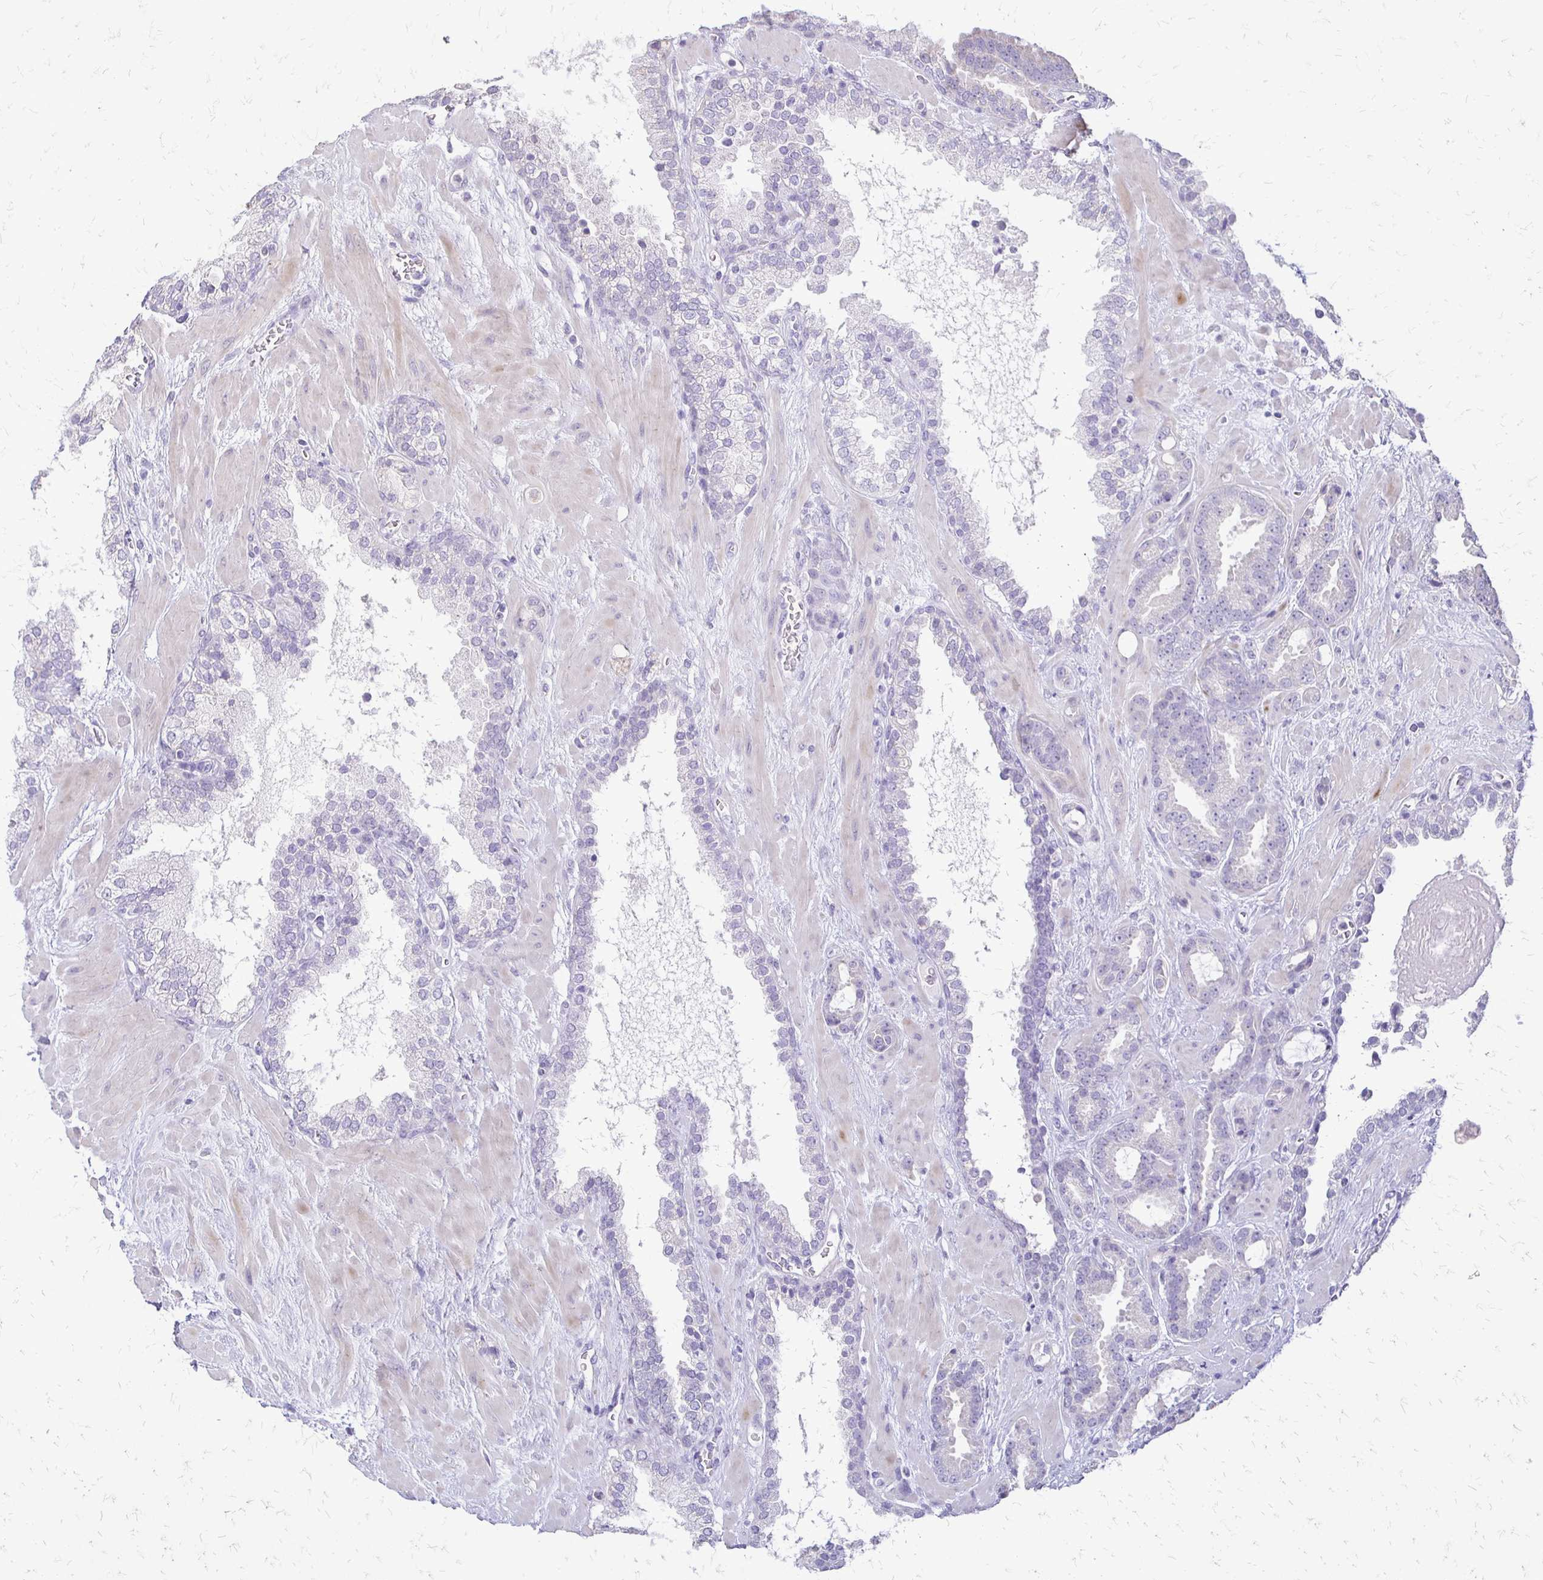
{"staining": {"intensity": "negative", "quantity": "none", "location": "none"}, "tissue": "prostate cancer", "cell_type": "Tumor cells", "image_type": "cancer", "snomed": [{"axis": "morphology", "description": "Adenocarcinoma, Low grade"}, {"axis": "topography", "description": "Prostate"}], "caption": "Prostate cancer (adenocarcinoma (low-grade)) was stained to show a protein in brown. There is no significant staining in tumor cells.", "gene": "ALPG", "patient": {"sex": "male", "age": 62}}